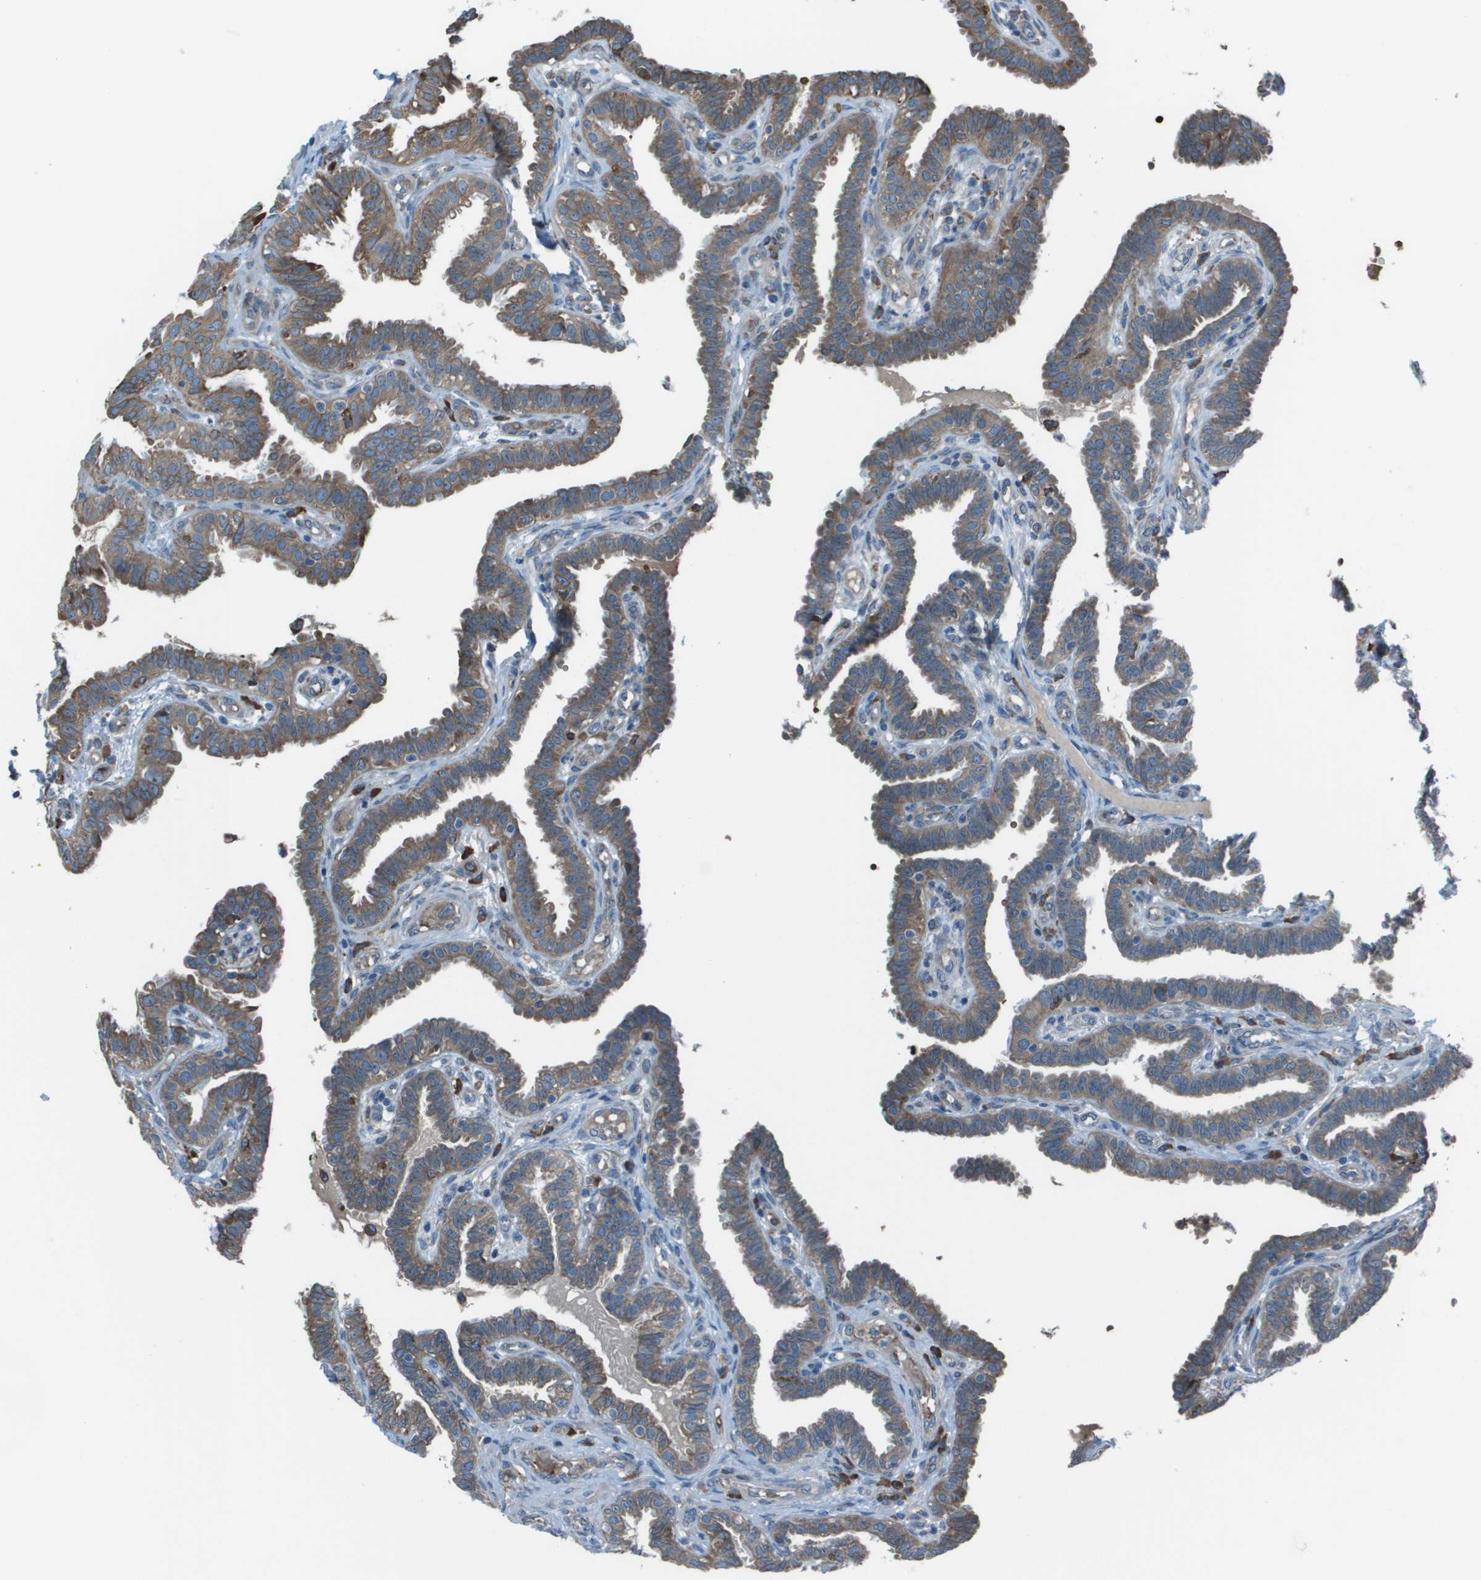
{"staining": {"intensity": "moderate", "quantity": ">75%", "location": "cytoplasmic/membranous"}, "tissue": "fallopian tube", "cell_type": "Glandular cells", "image_type": "normal", "snomed": [{"axis": "morphology", "description": "Normal tissue, NOS"}, {"axis": "topography", "description": "Fallopian tube"}, {"axis": "topography", "description": "Placenta"}], "caption": "An image showing moderate cytoplasmic/membranous staining in approximately >75% of glandular cells in unremarkable fallopian tube, as visualized by brown immunohistochemical staining.", "gene": "UTS2", "patient": {"sex": "female", "age": 34}}